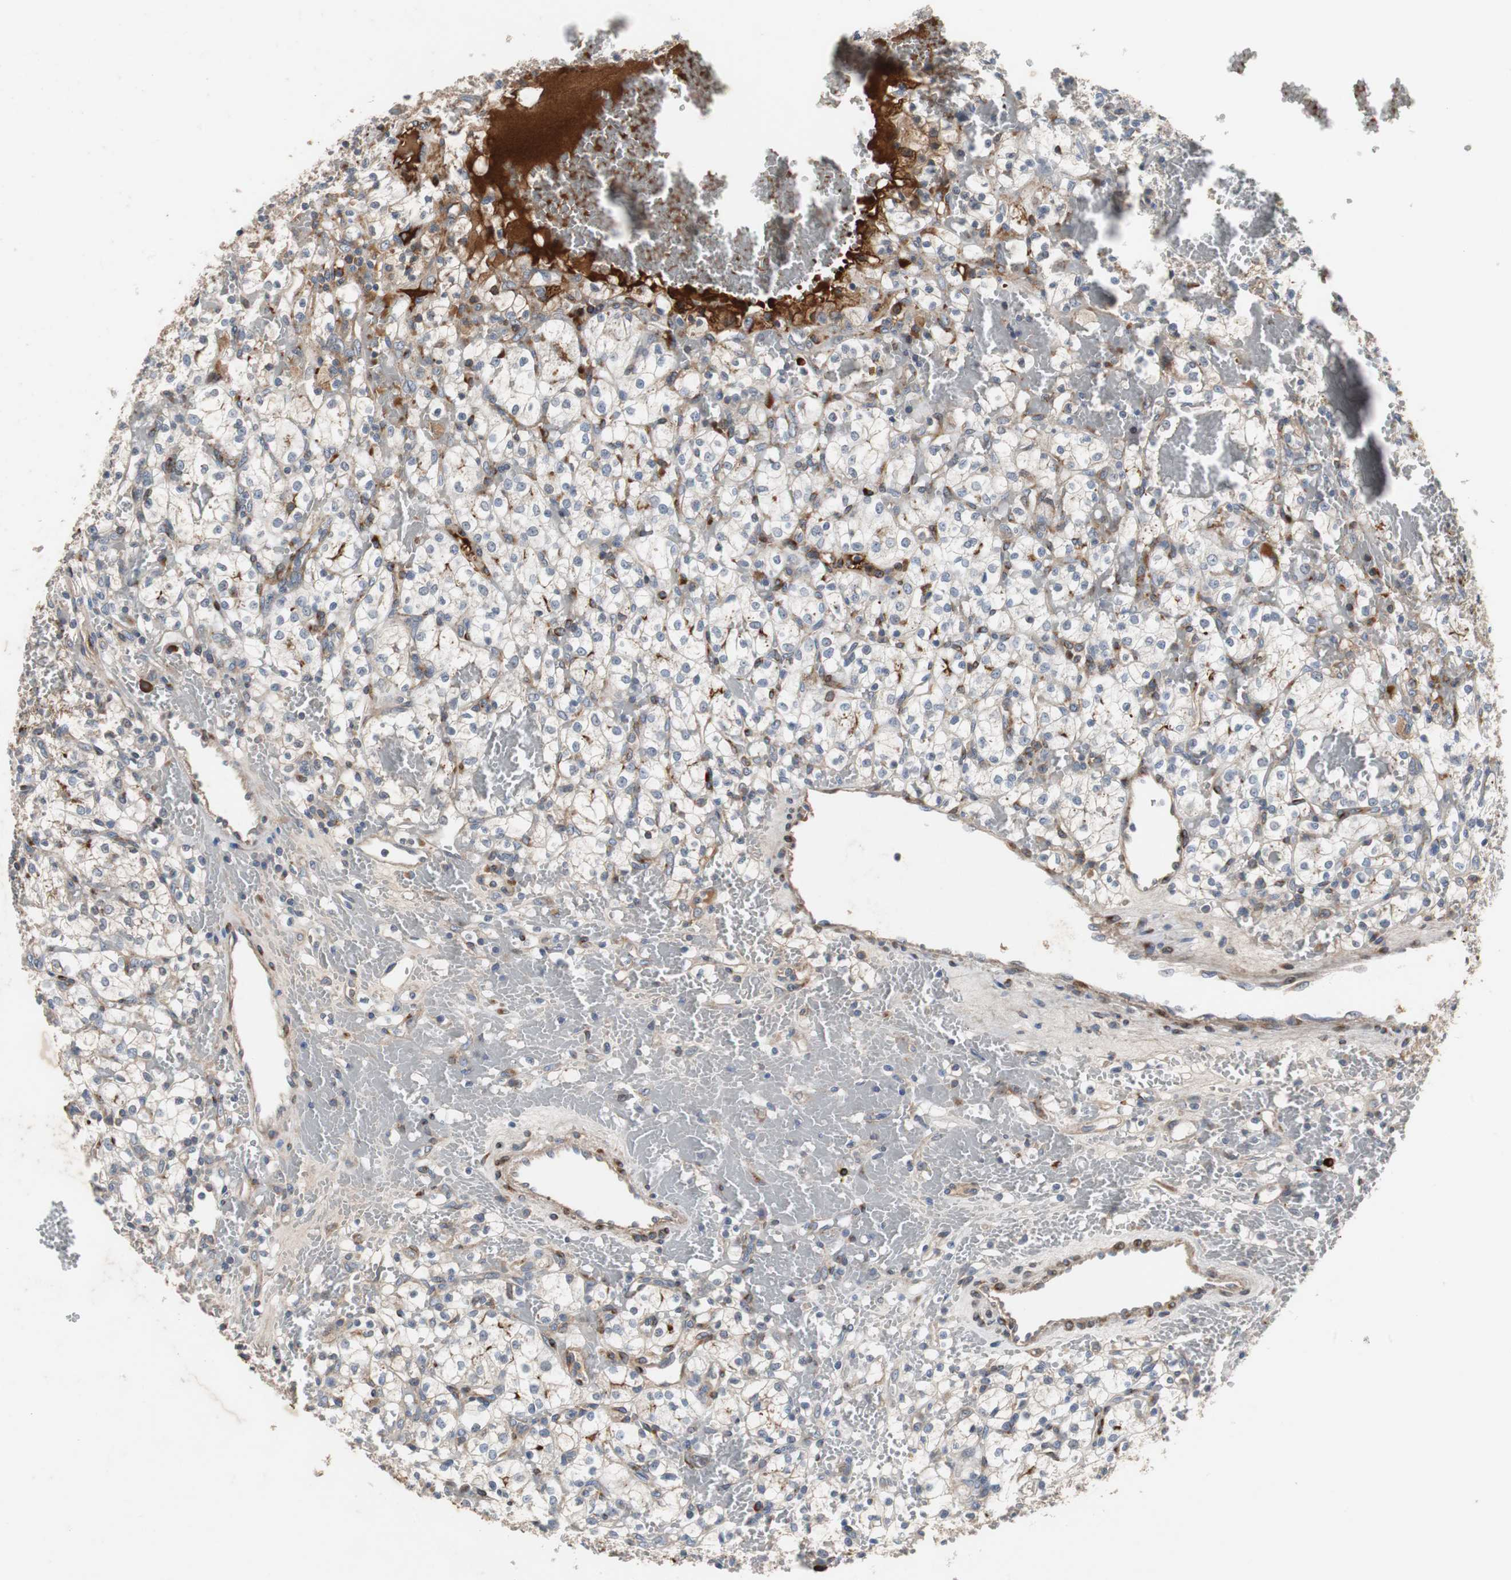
{"staining": {"intensity": "moderate", "quantity": "25%-75%", "location": "cytoplasmic/membranous"}, "tissue": "renal cancer", "cell_type": "Tumor cells", "image_type": "cancer", "snomed": [{"axis": "morphology", "description": "Adenocarcinoma, NOS"}, {"axis": "topography", "description": "Kidney"}], "caption": "Immunohistochemical staining of adenocarcinoma (renal) exhibits moderate cytoplasmic/membranous protein staining in about 25%-75% of tumor cells.", "gene": "SORT1", "patient": {"sex": "female", "age": 60}}